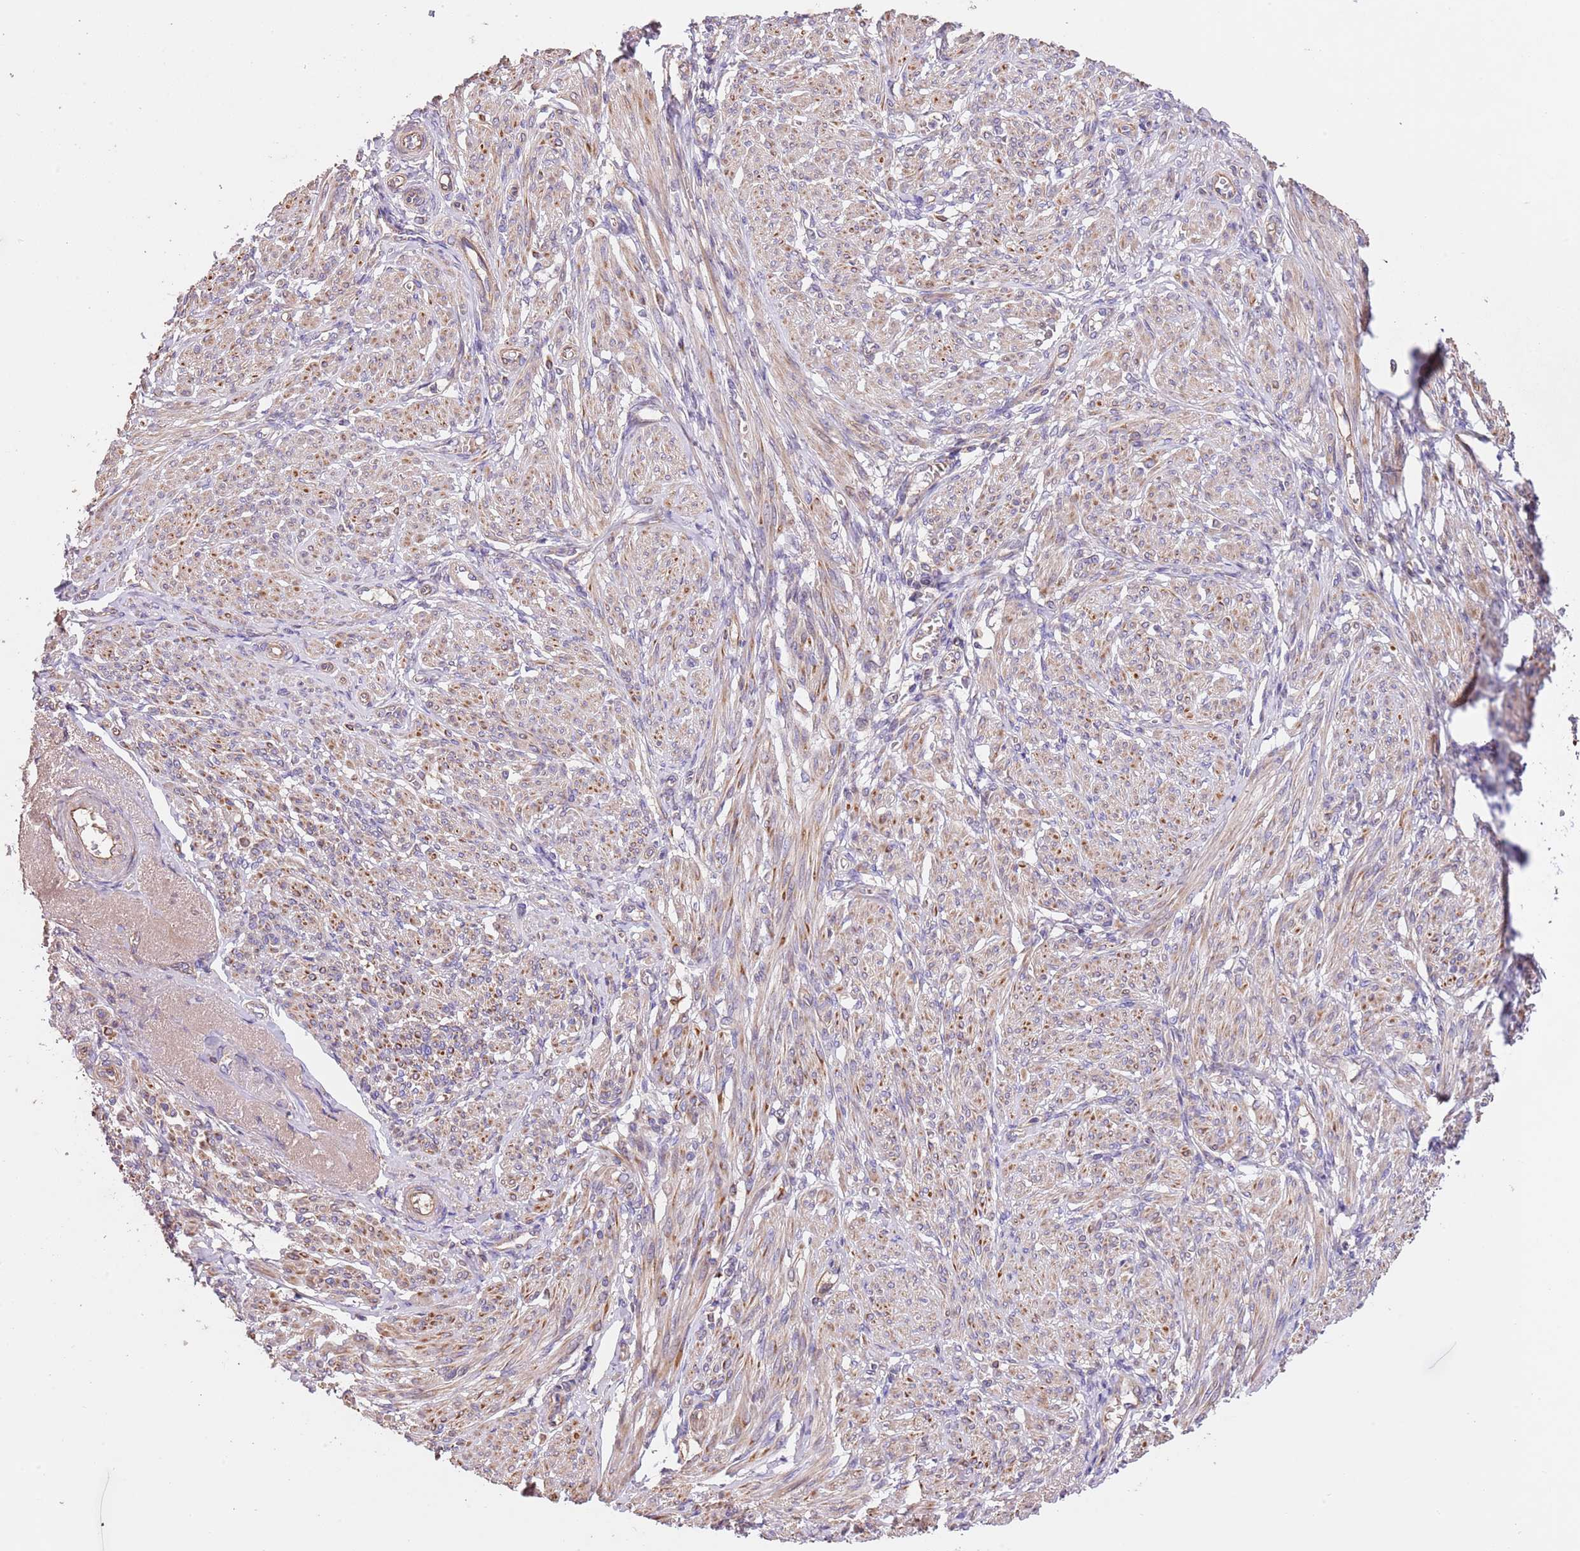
{"staining": {"intensity": "weak", "quantity": "25%-75%", "location": "cytoplasmic/membranous"}, "tissue": "smooth muscle", "cell_type": "Smooth muscle cells", "image_type": "normal", "snomed": [{"axis": "morphology", "description": "Normal tissue, NOS"}, {"axis": "topography", "description": "Smooth muscle"}], "caption": "Immunohistochemical staining of unremarkable human smooth muscle demonstrates weak cytoplasmic/membranous protein expression in approximately 25%-75% of smooth muscle cells.", "gene": "FAM89B", "patient": {"sex": "female", "age": 39}}